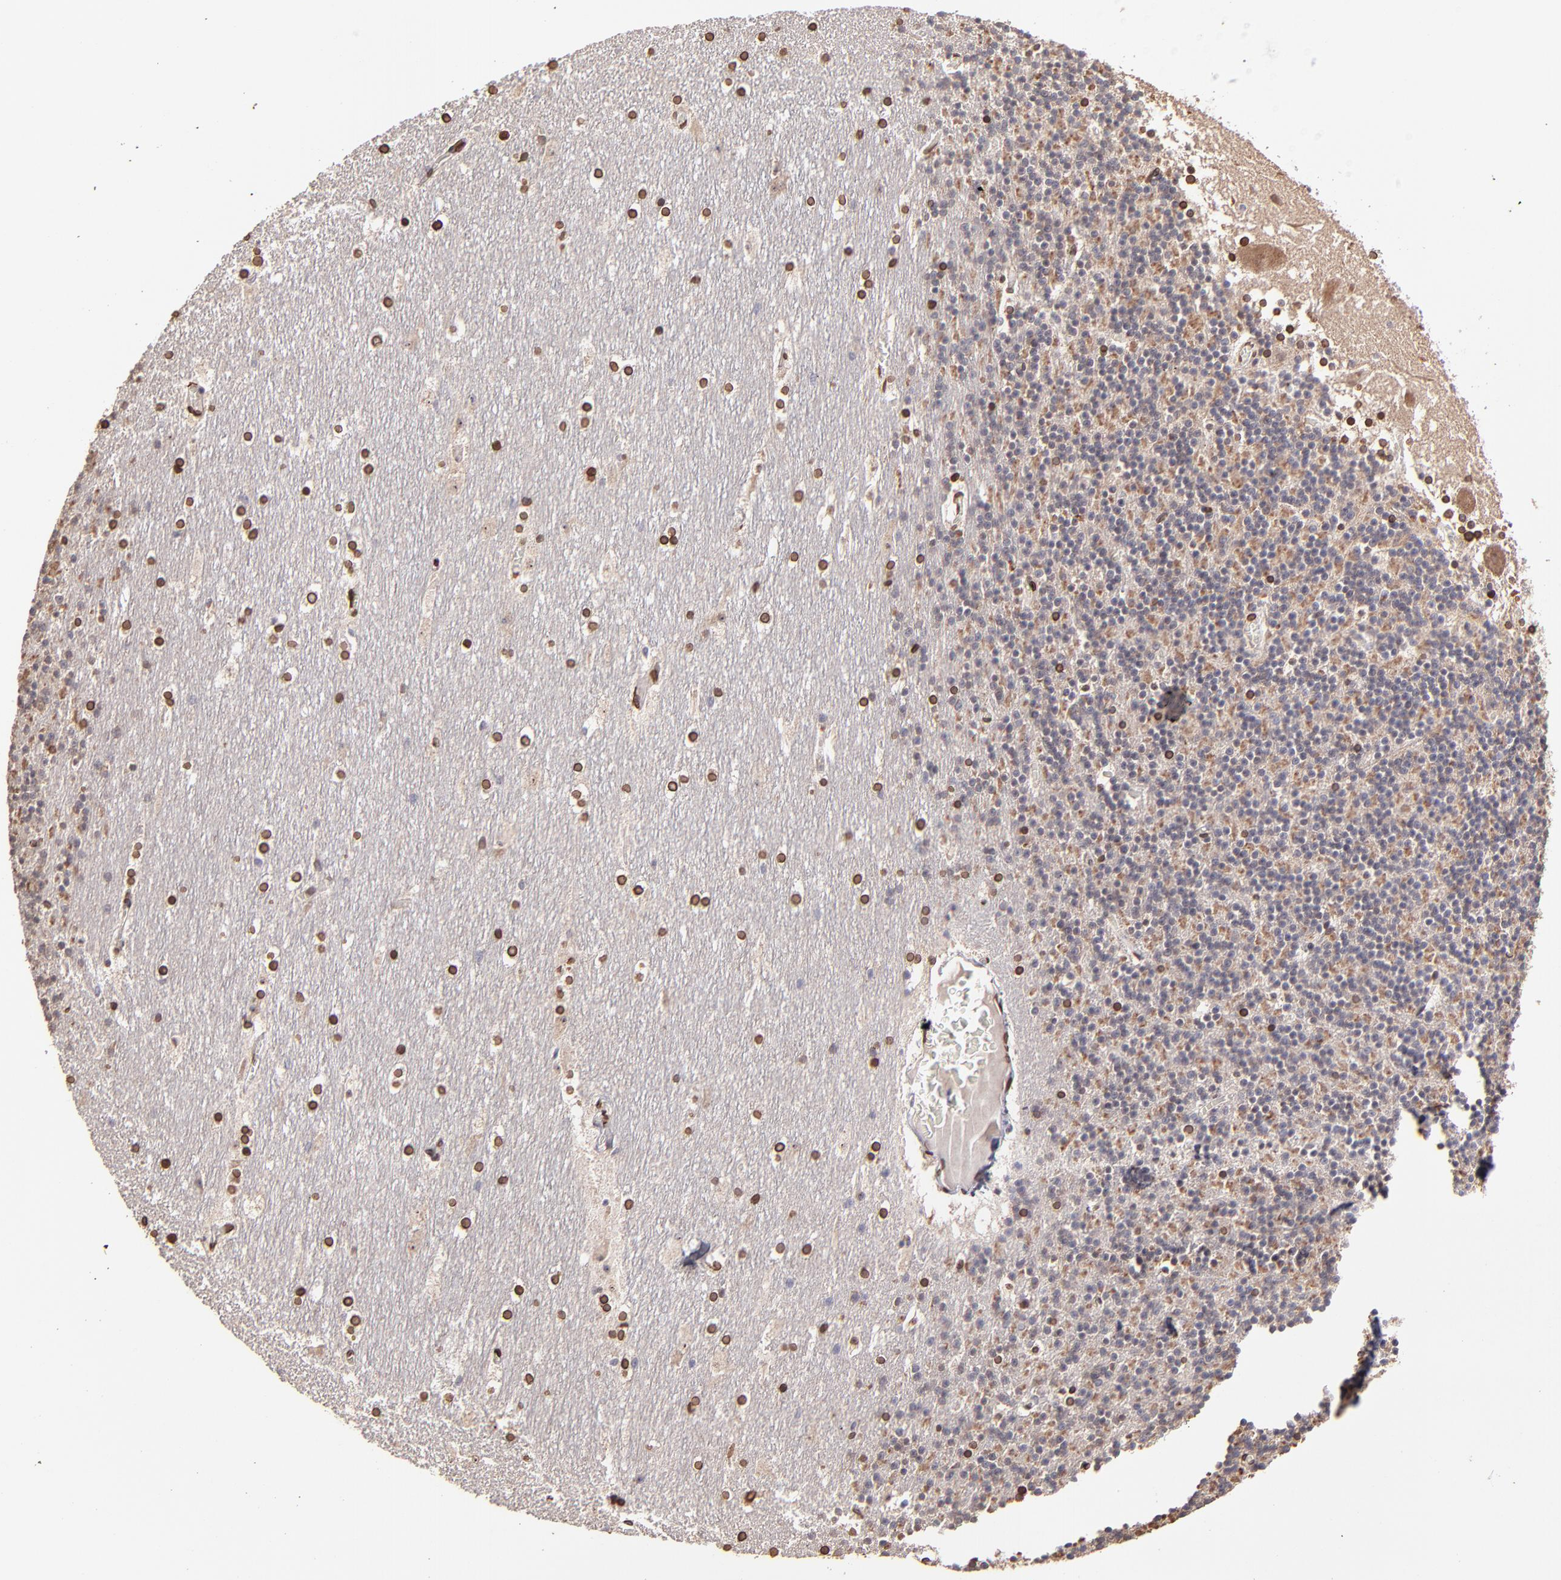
{"staining": {"intensity": "moderate", "quantity": "<25%", "location": "nuclear"}, "tissue": "cerebellum", "cell_type": "Cells in granular layer", "image_type": "normal", "snomed": [{"axis": "morphology", "description": "Normal tissue, NOS"}, {"axis": "topography", "description": "Cerebellum"}], "caption": "The micrograph shows staining of normal cerebellum, revealing moderate nuclear protein expression (brown color) within cells in granular layer.", "gene": "PUM3", "patient": {"sex": "male", "age": 45}}